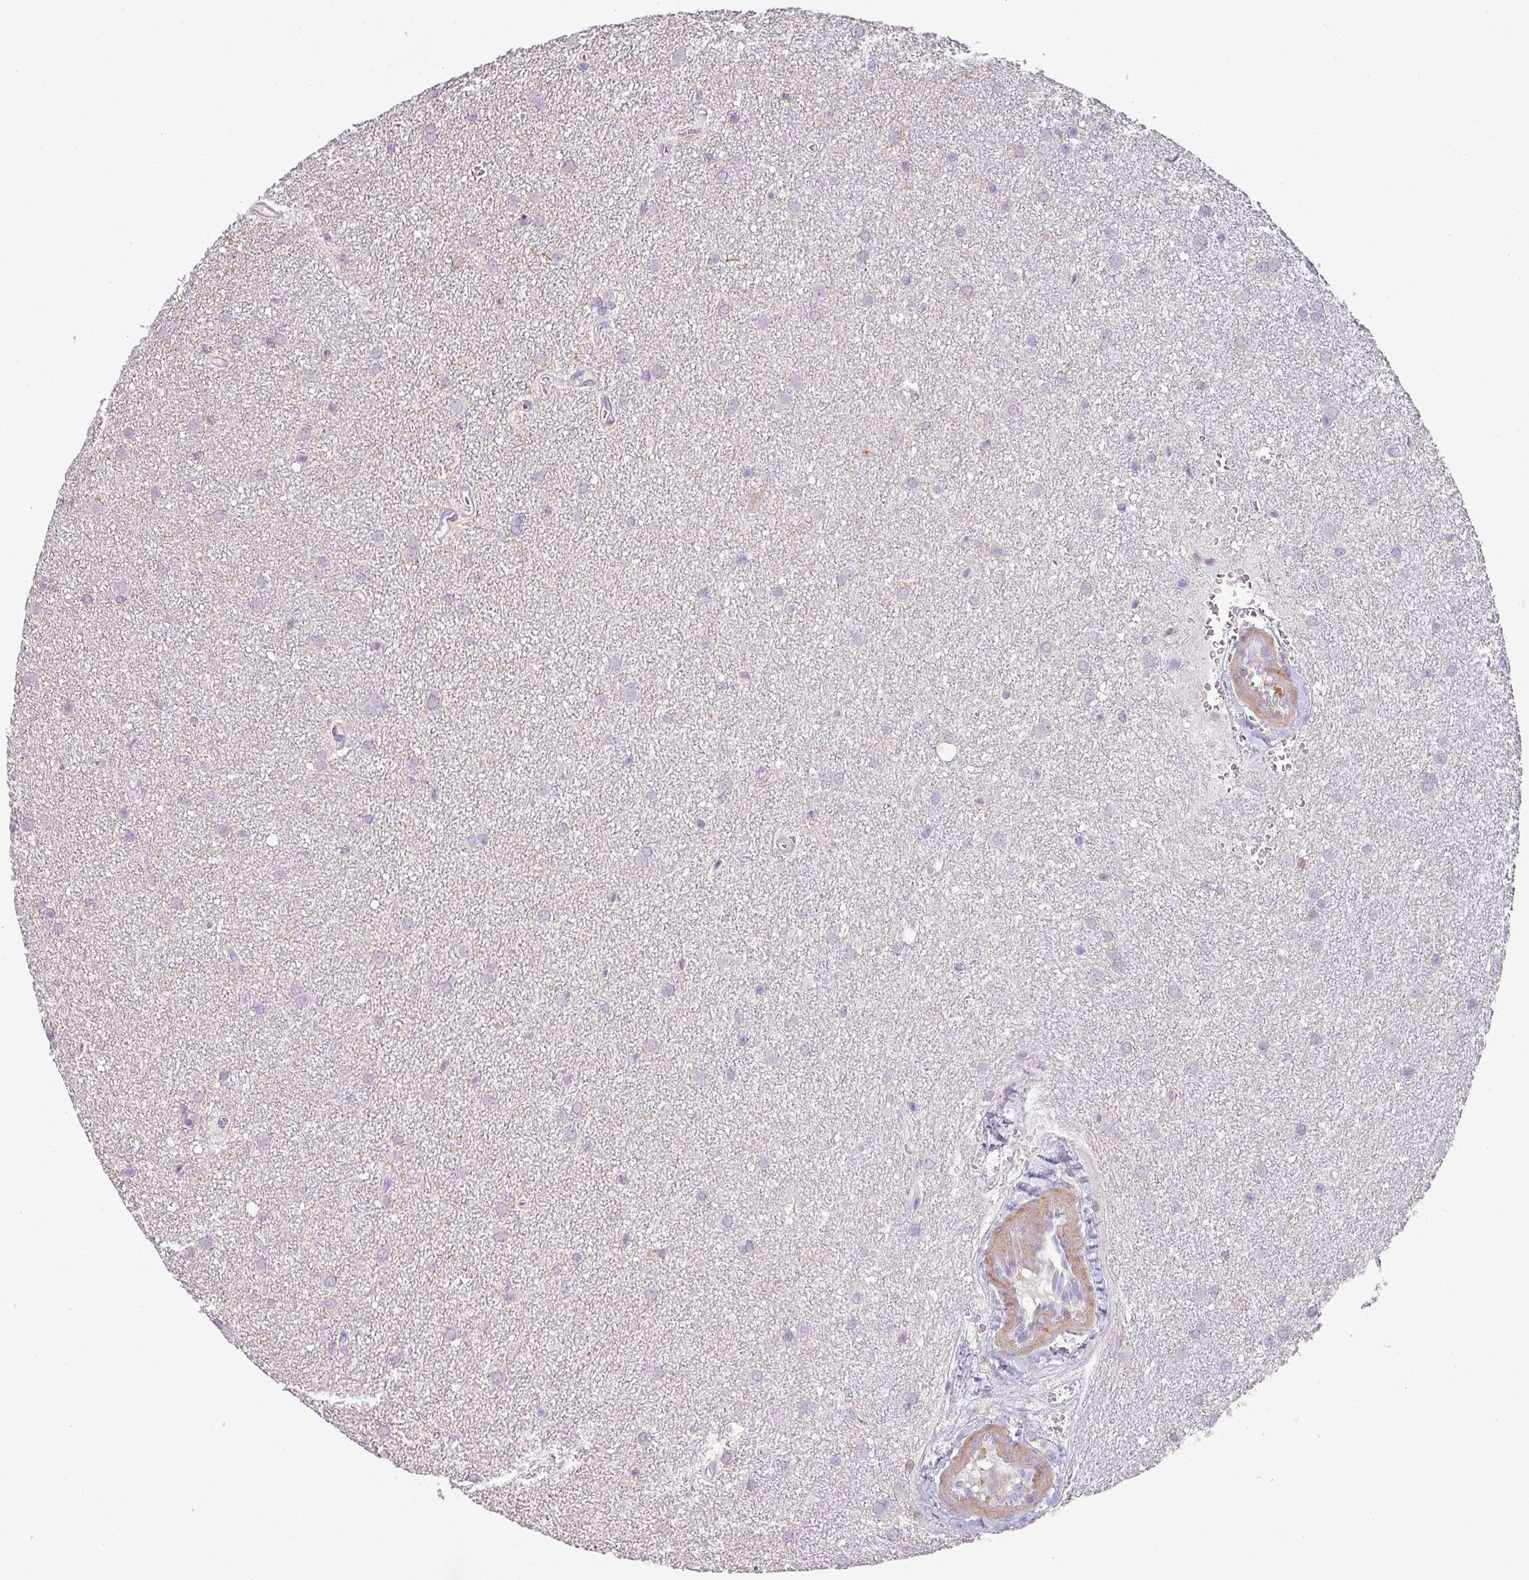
{"staining": {"intensity": "negative", "quantity": "none", "location": "none"}, "tissue": "glioma", "cell_type": "Tumor cells", "image_type": "cancer", "snomed": [{"axis": "morphology", "description": "Glioma, malignant, Low grade"}, {"axis": "topography", "description": "Cerebellum"}], "caption": "Photomicrograph shows no protein staining in tumor cells of glioma tissue.", "gene": "MAGEC3", "patient": {"sex": "female", "age": 5}}